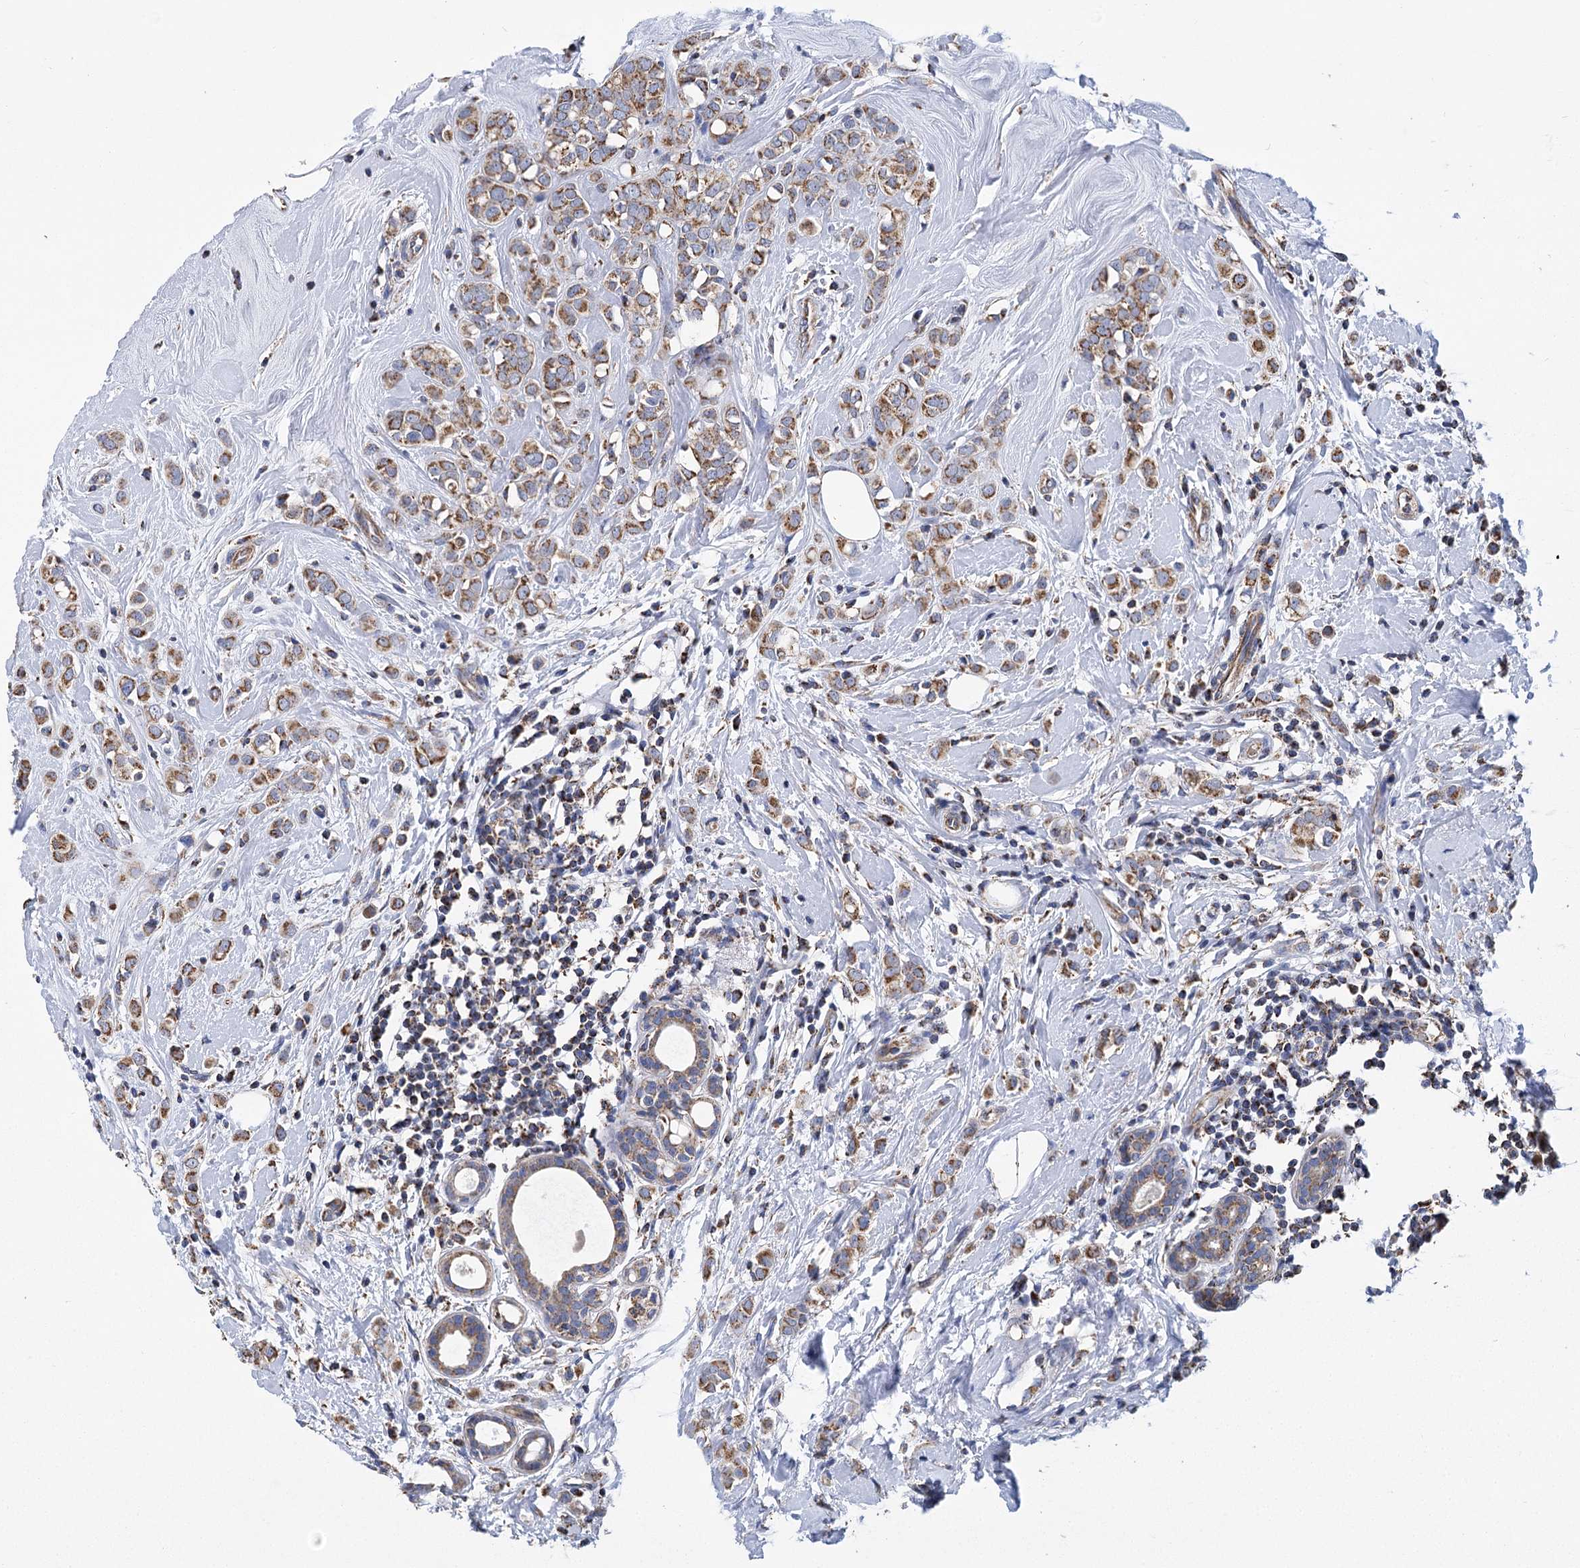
{"staining": {"intensity": "moderate", "quantity": ">75%", "location": "cytoplasmic/membranous"}, "tissue": "breast cancer", "cell_type": "Tumor cells", "image_type": "cancer", "snomed": [{"axis": "morphology", "description": "Lobular carcinoma"}, {"axis": "topography", "description": "Breast"}], "caption": "A brown stain labels moderate cytoplasmic/membranous positivity of a protein in breast cancer tumor cells. (DAB = brown stain, brightfield microscopy at high magnification).", "gene": "CCDC73", "patient": {"sex": "female", "age": 47}}